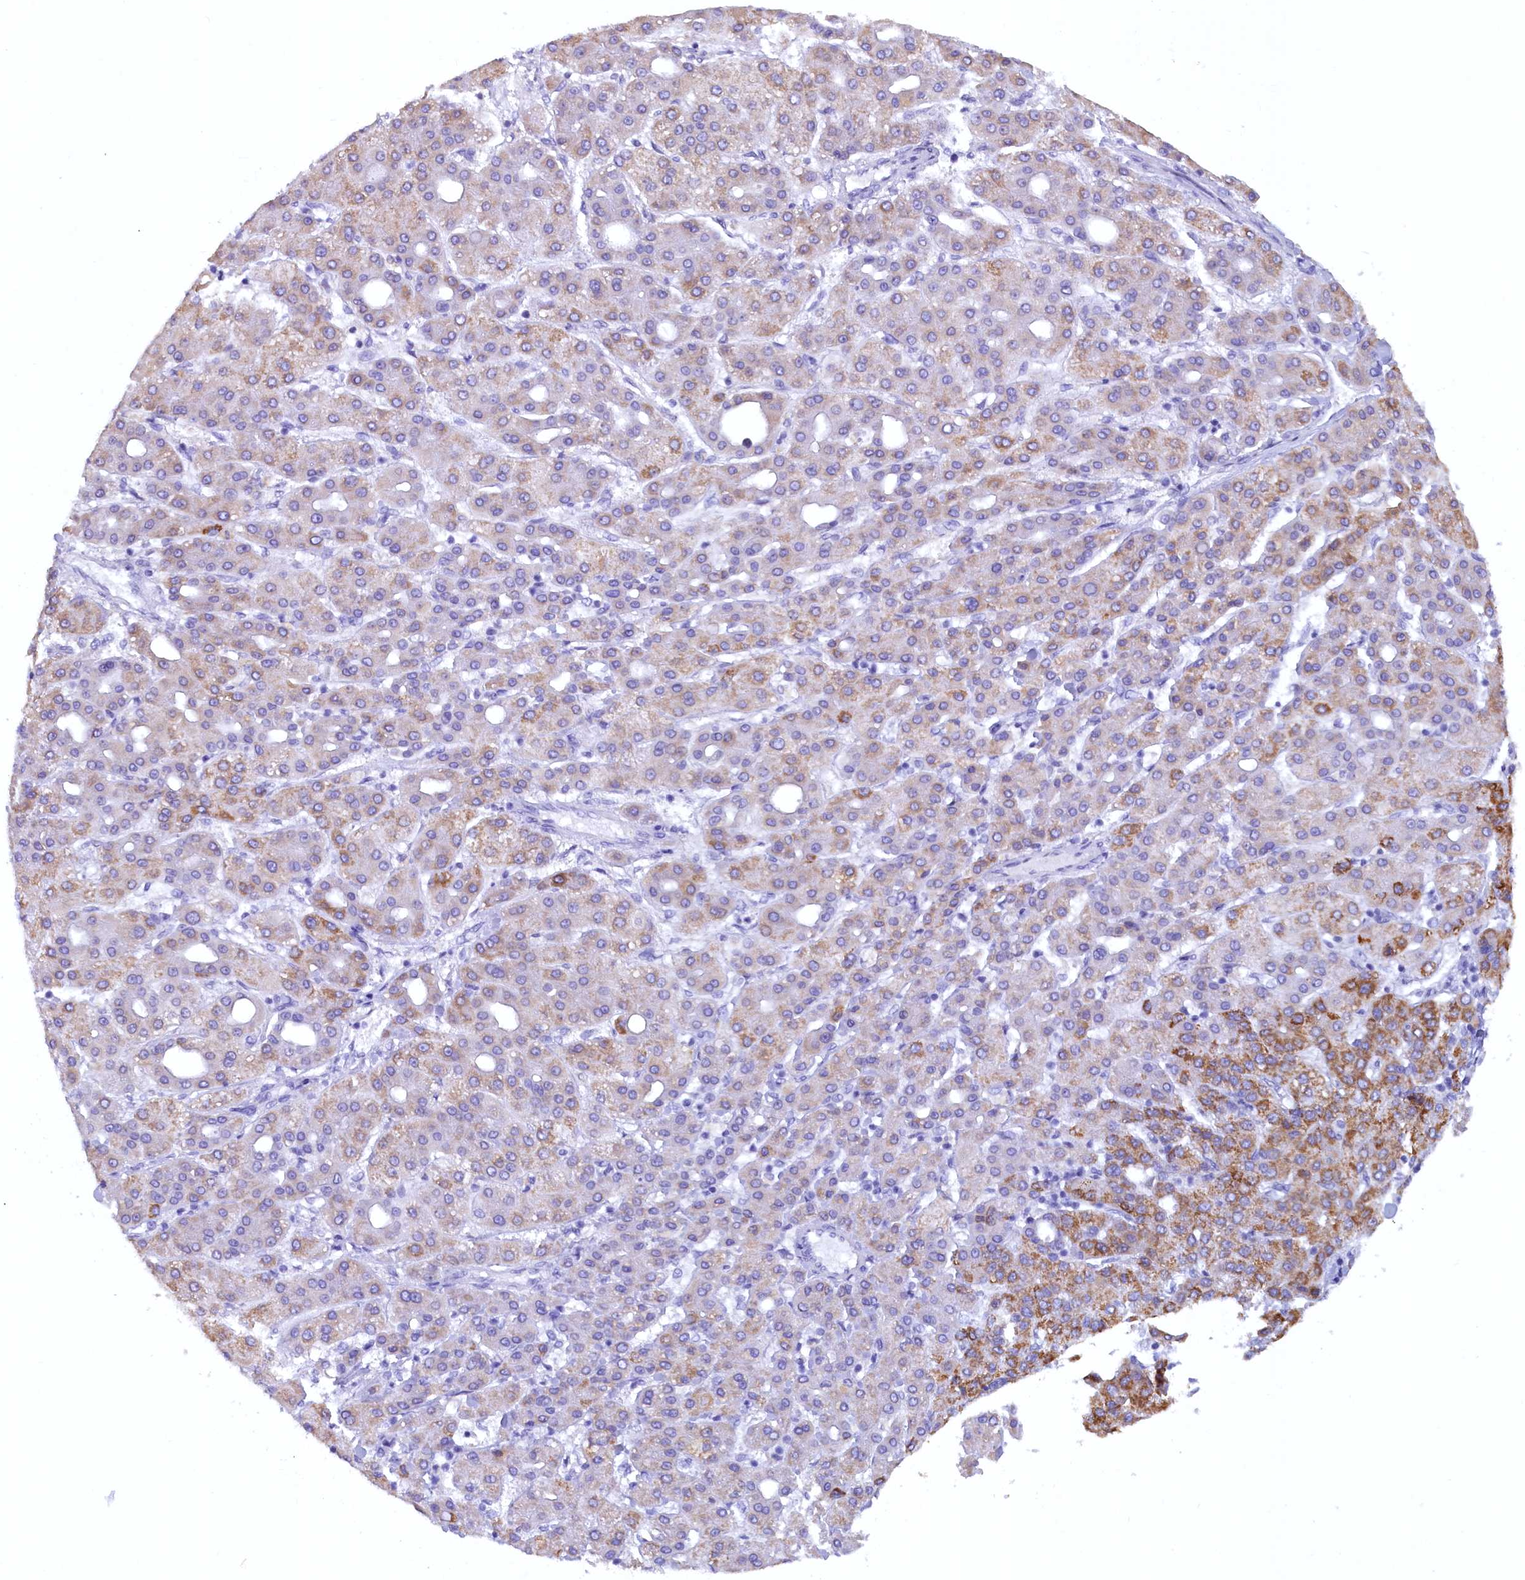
{"staining": {"intensity": "moderate", "quantity": "<25%", "location": "cytoplasmic/membranous"}, "tissue": "liver cancer", "cell_type": "Tumor cells", "image_type": "cancer", "snomed": [{"axis": "morphology", "description": "Carcinoma, Hepatocellular, NOS"}, {"axis": "topography", "description": "Liver"}], "caption": "Protein expression analysis of human liver cancer reveals moderate cytoplasmic/membranous staining in about <25% of tumor cells.", "gene": "ZSWIM4", "patient": {"sex": "male", "age": 65}}